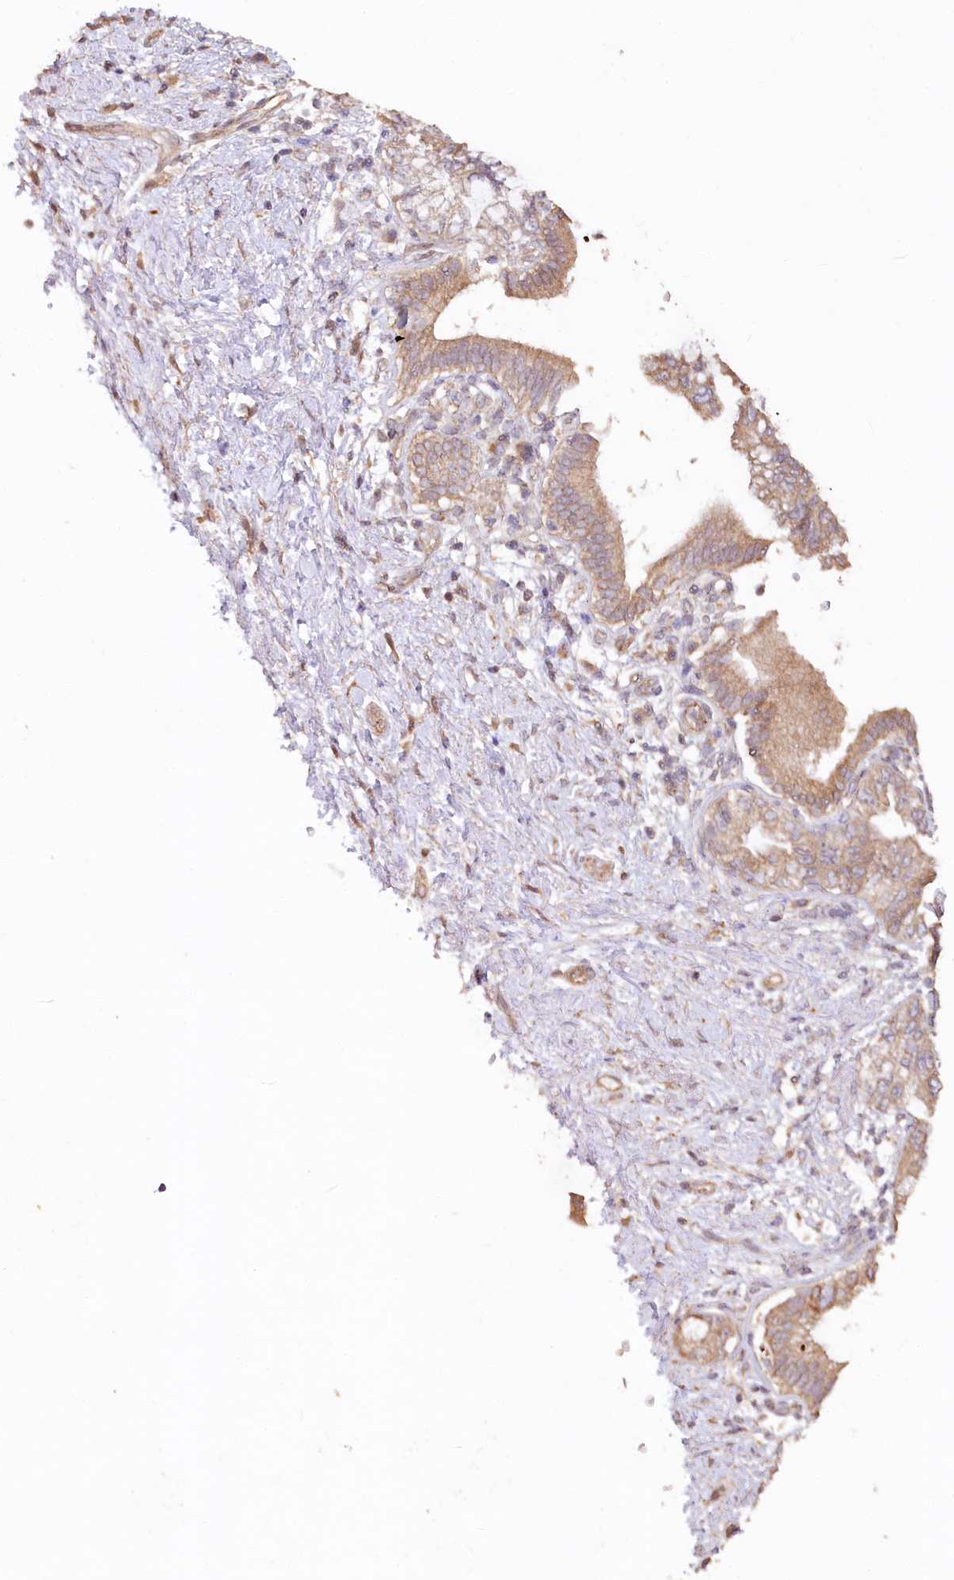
{"staining": {"intensity": "moderate", "quantity": ">75%", "location": "cytoplasmic/membranous"}, "tissue": "pancreatic cancer", "cell_type": "Tumor cells", "image_type": "cancer", "snomed": [{"axis": "morphology", "description": "Adenocarcinoma, NOS"}, {"axis": "topography", "description": "Pancreas"}], "caption": "This photomicrograph demonstrates pancreatic cancer stained with immunohistochemistry to label a protein in brown. The cytoplasmic/membranous of tumor cells show moderate positivity for the protein. Nuclei are counter-stained blue.", "gene": "IRAK1BP1", "patient": {"sex": "female", "age": 73}}